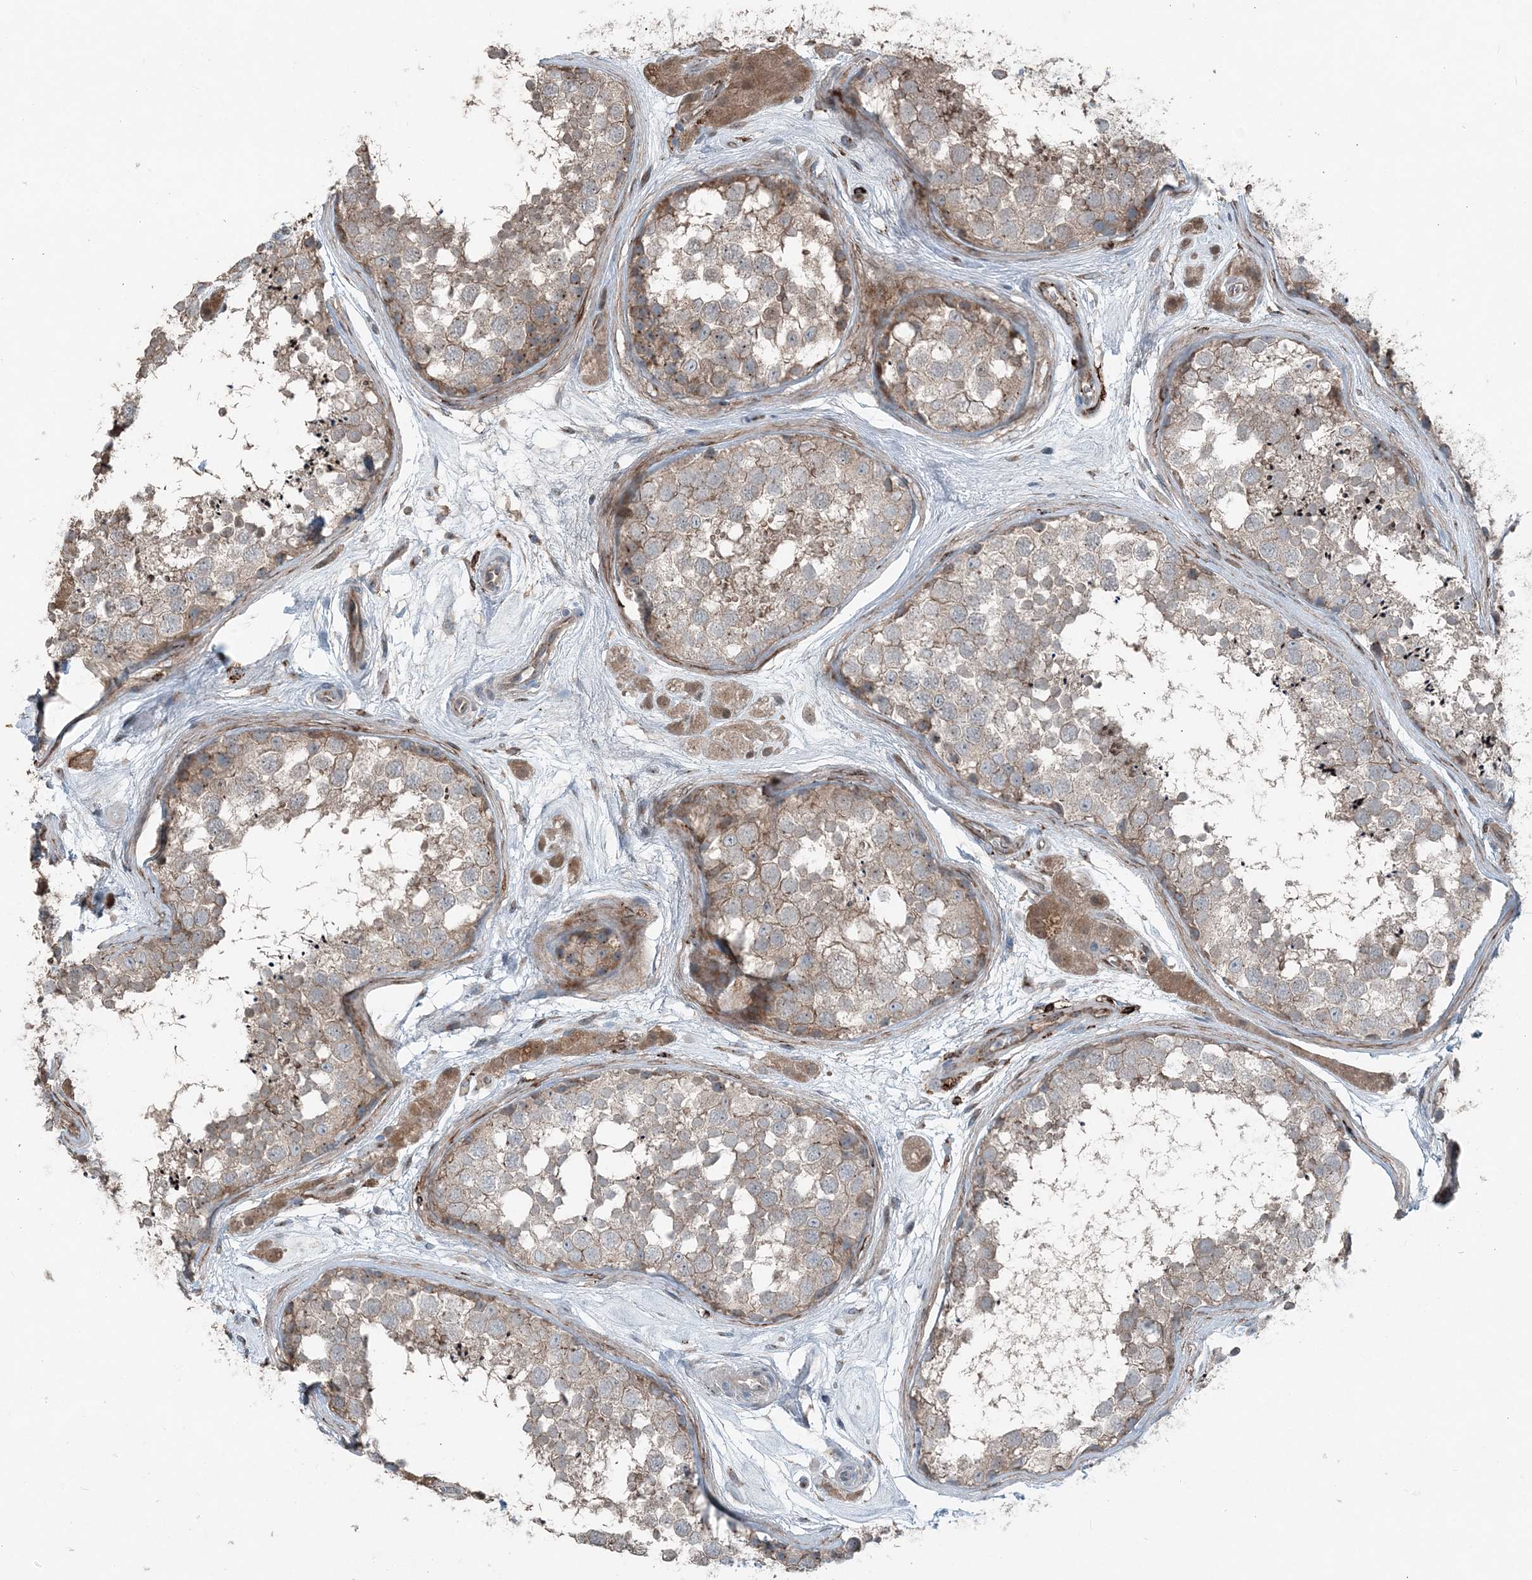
{"staining": {"intensity": "weak", "quantity": "25%-75%", "location": "cytoplasmic/membranous"}, "tissue": "testis", "cell_type": "Cells in seminiferous ducts", "image_type": "normal", "snomed": [{"axis": "morphology", "description": "Normal tissue, NOS"}, {"axis": "topography", "description": "Testis"}], "caption": "Protein staining displays weak cytoplasmic/membranous positivity in about 25%-75% of cells in seminiferous ducts in benign testis.", "gene": "KY", "patient": {"sex": "male", "age": 56}}